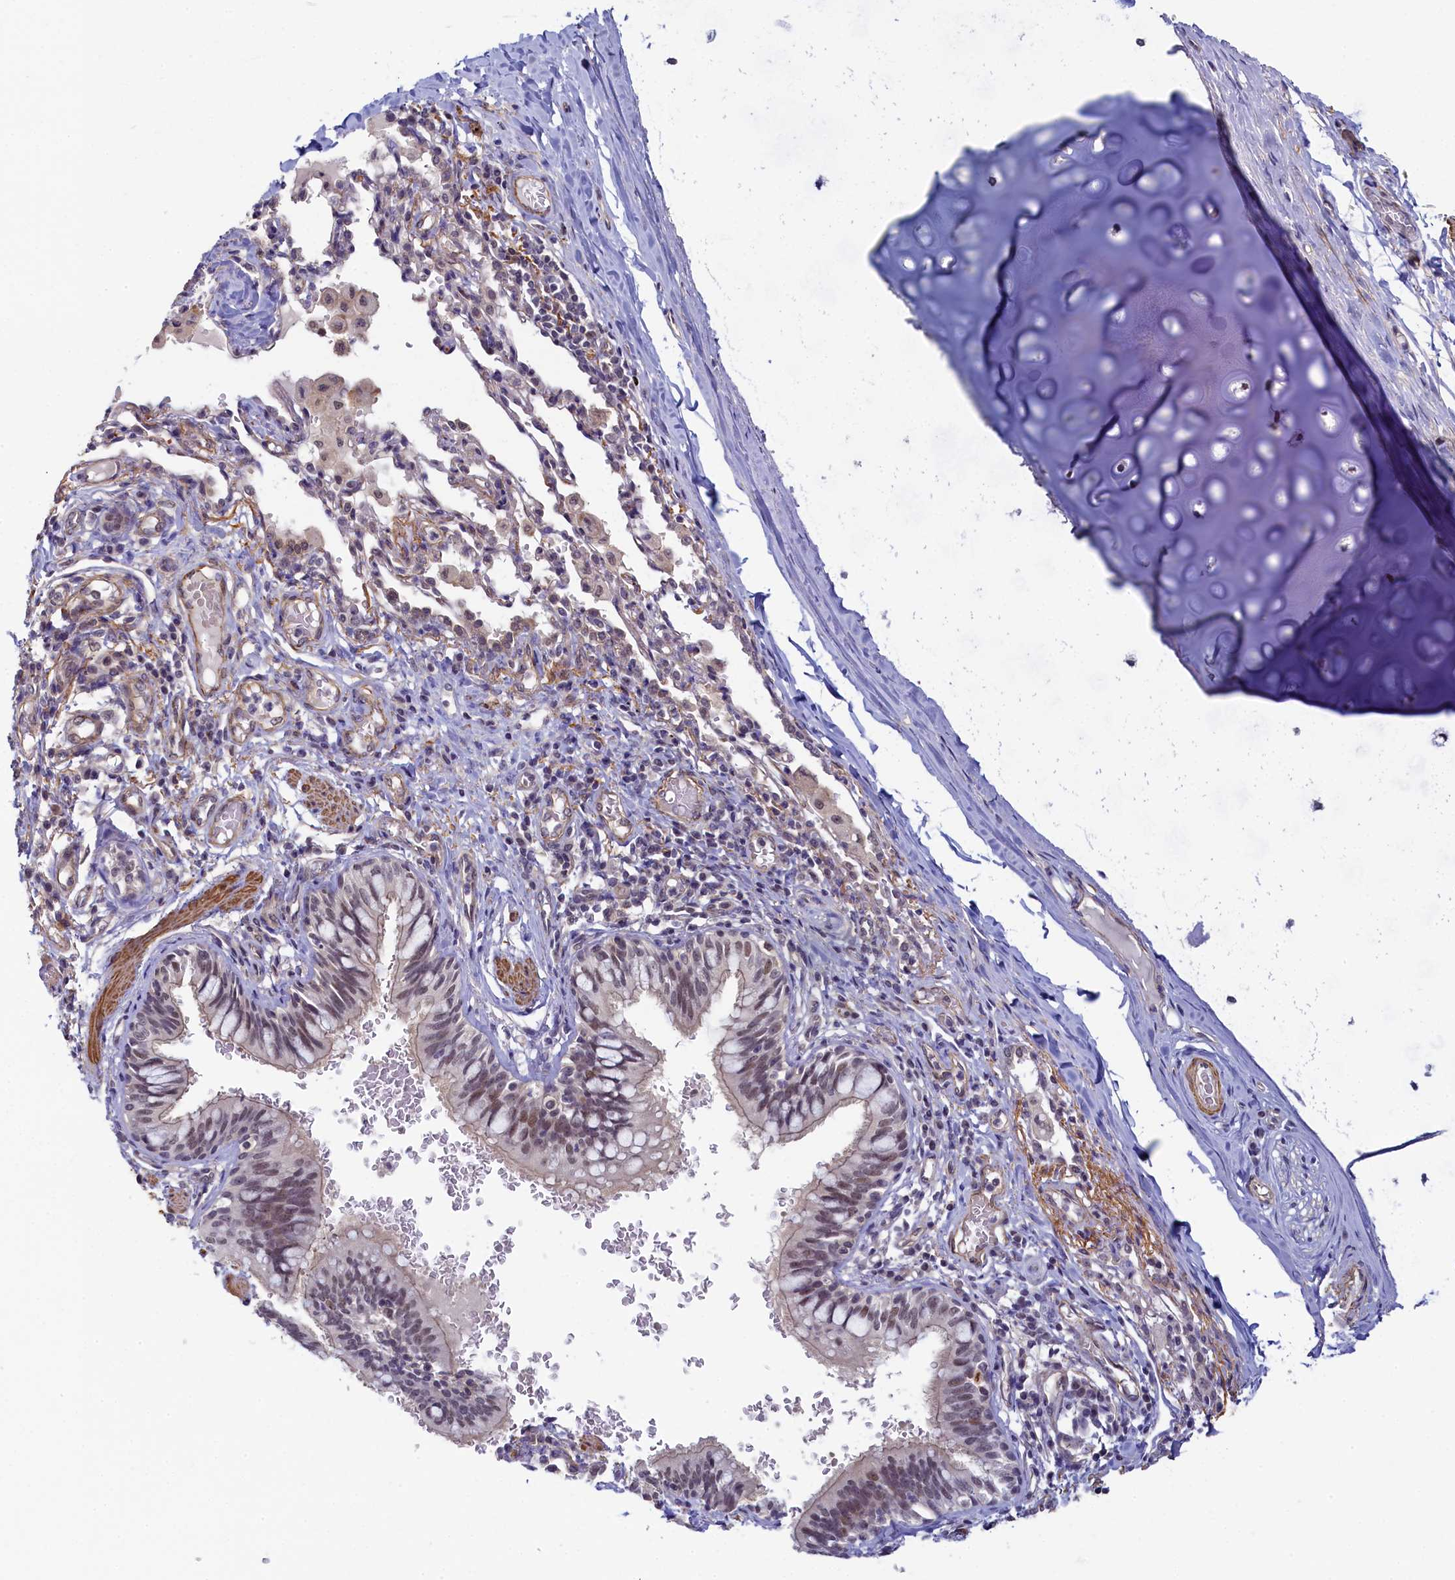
{"staining": {"intensity": "weak", "quantity": "<25%", "location": "cytoplasmic/membranous,nuclear"}, "tissue": "bronchus", "cell_type": "Respiratory epithelial cells", "image_type": "normal", "snomed": [{"axis": "morphology", "description": "Normal tissue, NOS"}, {"axis": "topography", "description": "Cartilage tissue"}, {"axis": "topography", "description": "Bronchus"}], "caption": "Immunohistochemistry (IHC) histopathology image of normal bronchus: human bronchus stained with DAB exhibits no significant protein positivity in respiratory epithelial cells. Nuclei are stained in blue.", "gene": "INTS14", "patient": {"sex": "female", "age": 36}}